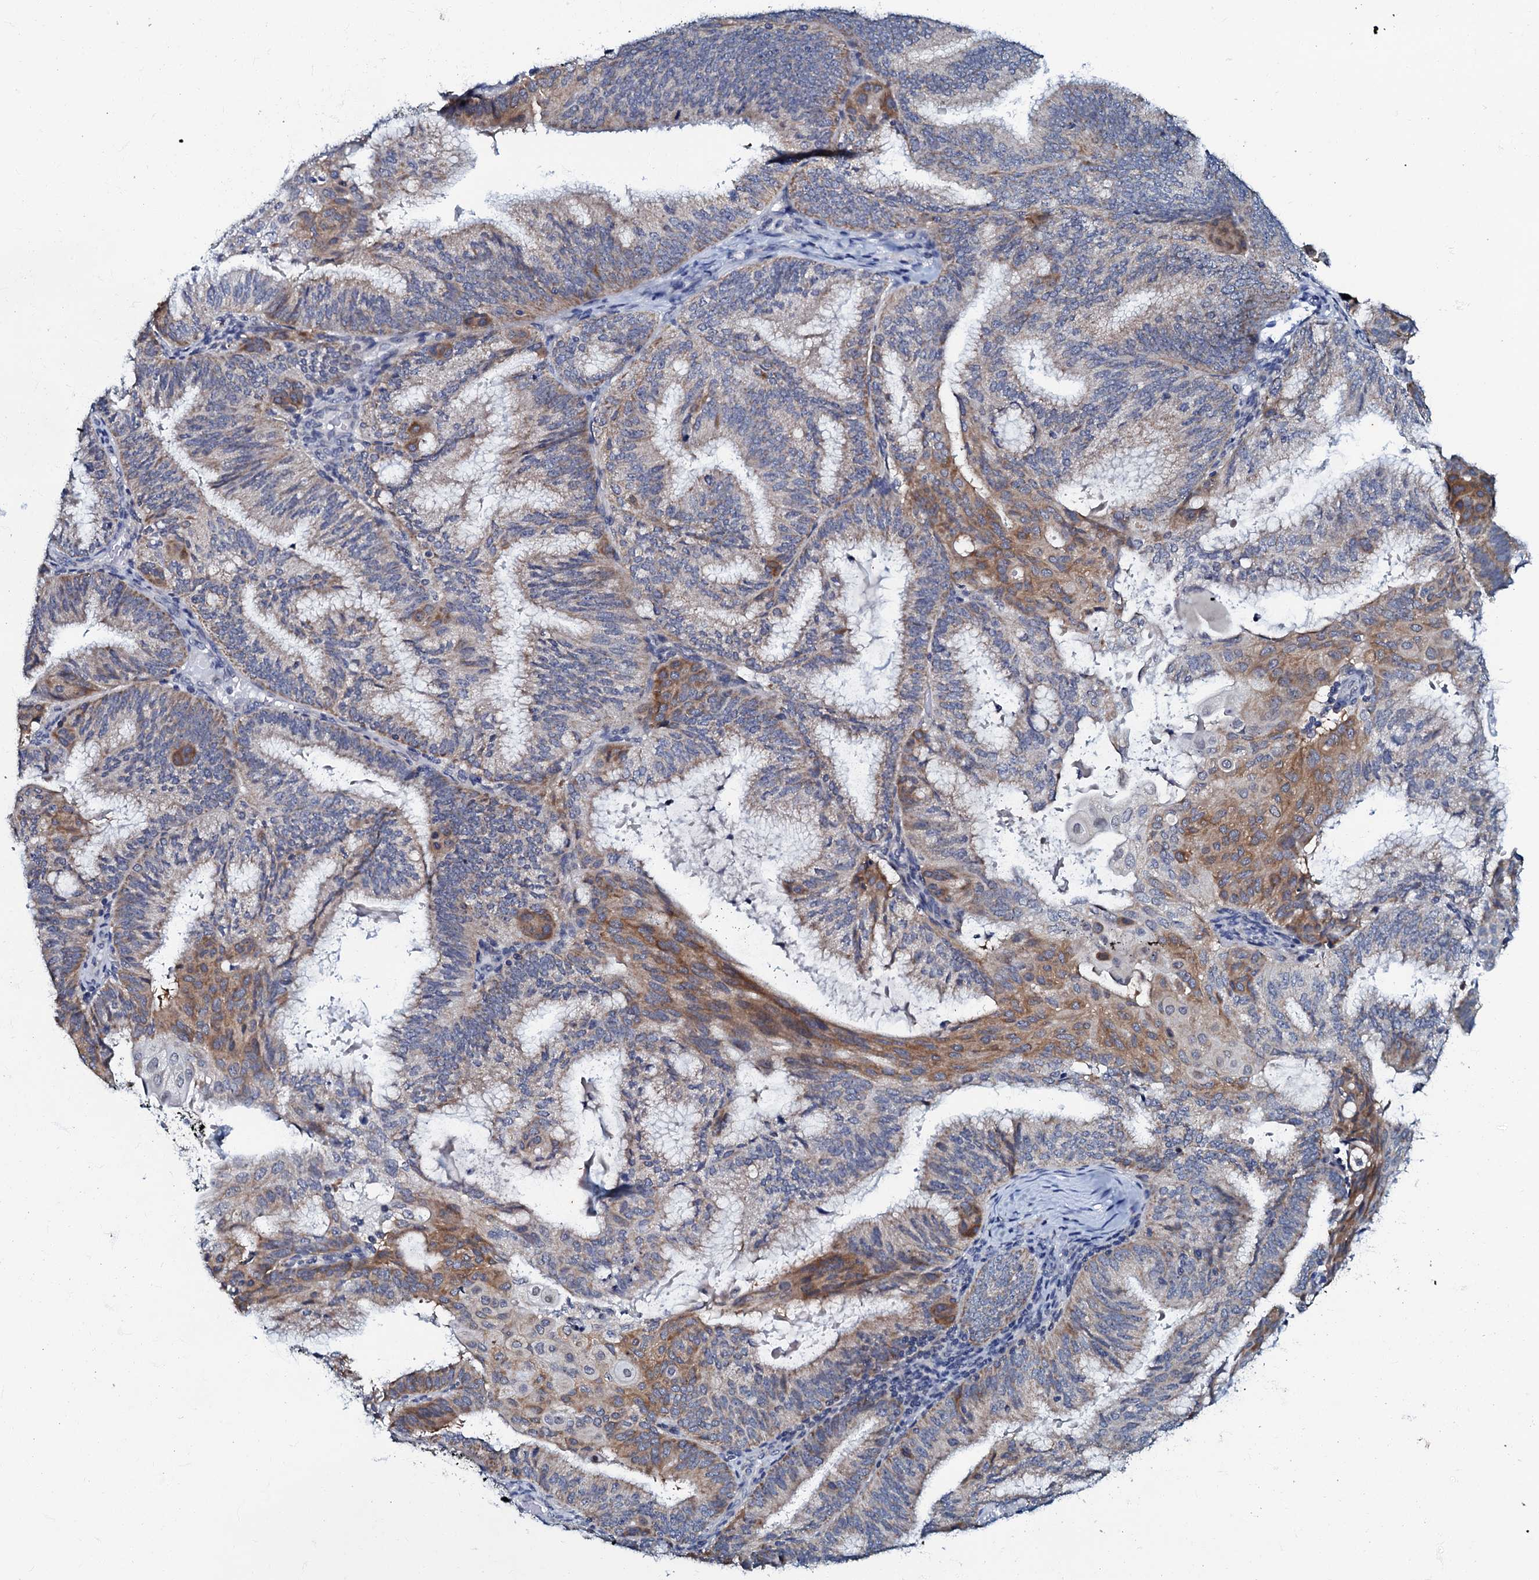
{"staining": {"intensity": "moderate", "quantity": "25%-75%", "location": "cytoplasmic/membranous"}, "tissue": "endometrial cancer", "cell_type": "Tumor cells", "image_type": "cancer", "snomed": [{"axis": "morphology", "description": "Adenocarcinoma, NOS"}, {"axis": "topography", "description": "Endometrium"}], "caption": "Endometrial adenocarcinoma stained for a protein demonstrates moderate cytoplasmic/membranous positivity in tumor cells. (DAB IHC, brown staining for protein, blue staining for nuclei).", "gene": "MRPL51", "patient": {"sex": "female", "age": 49}}